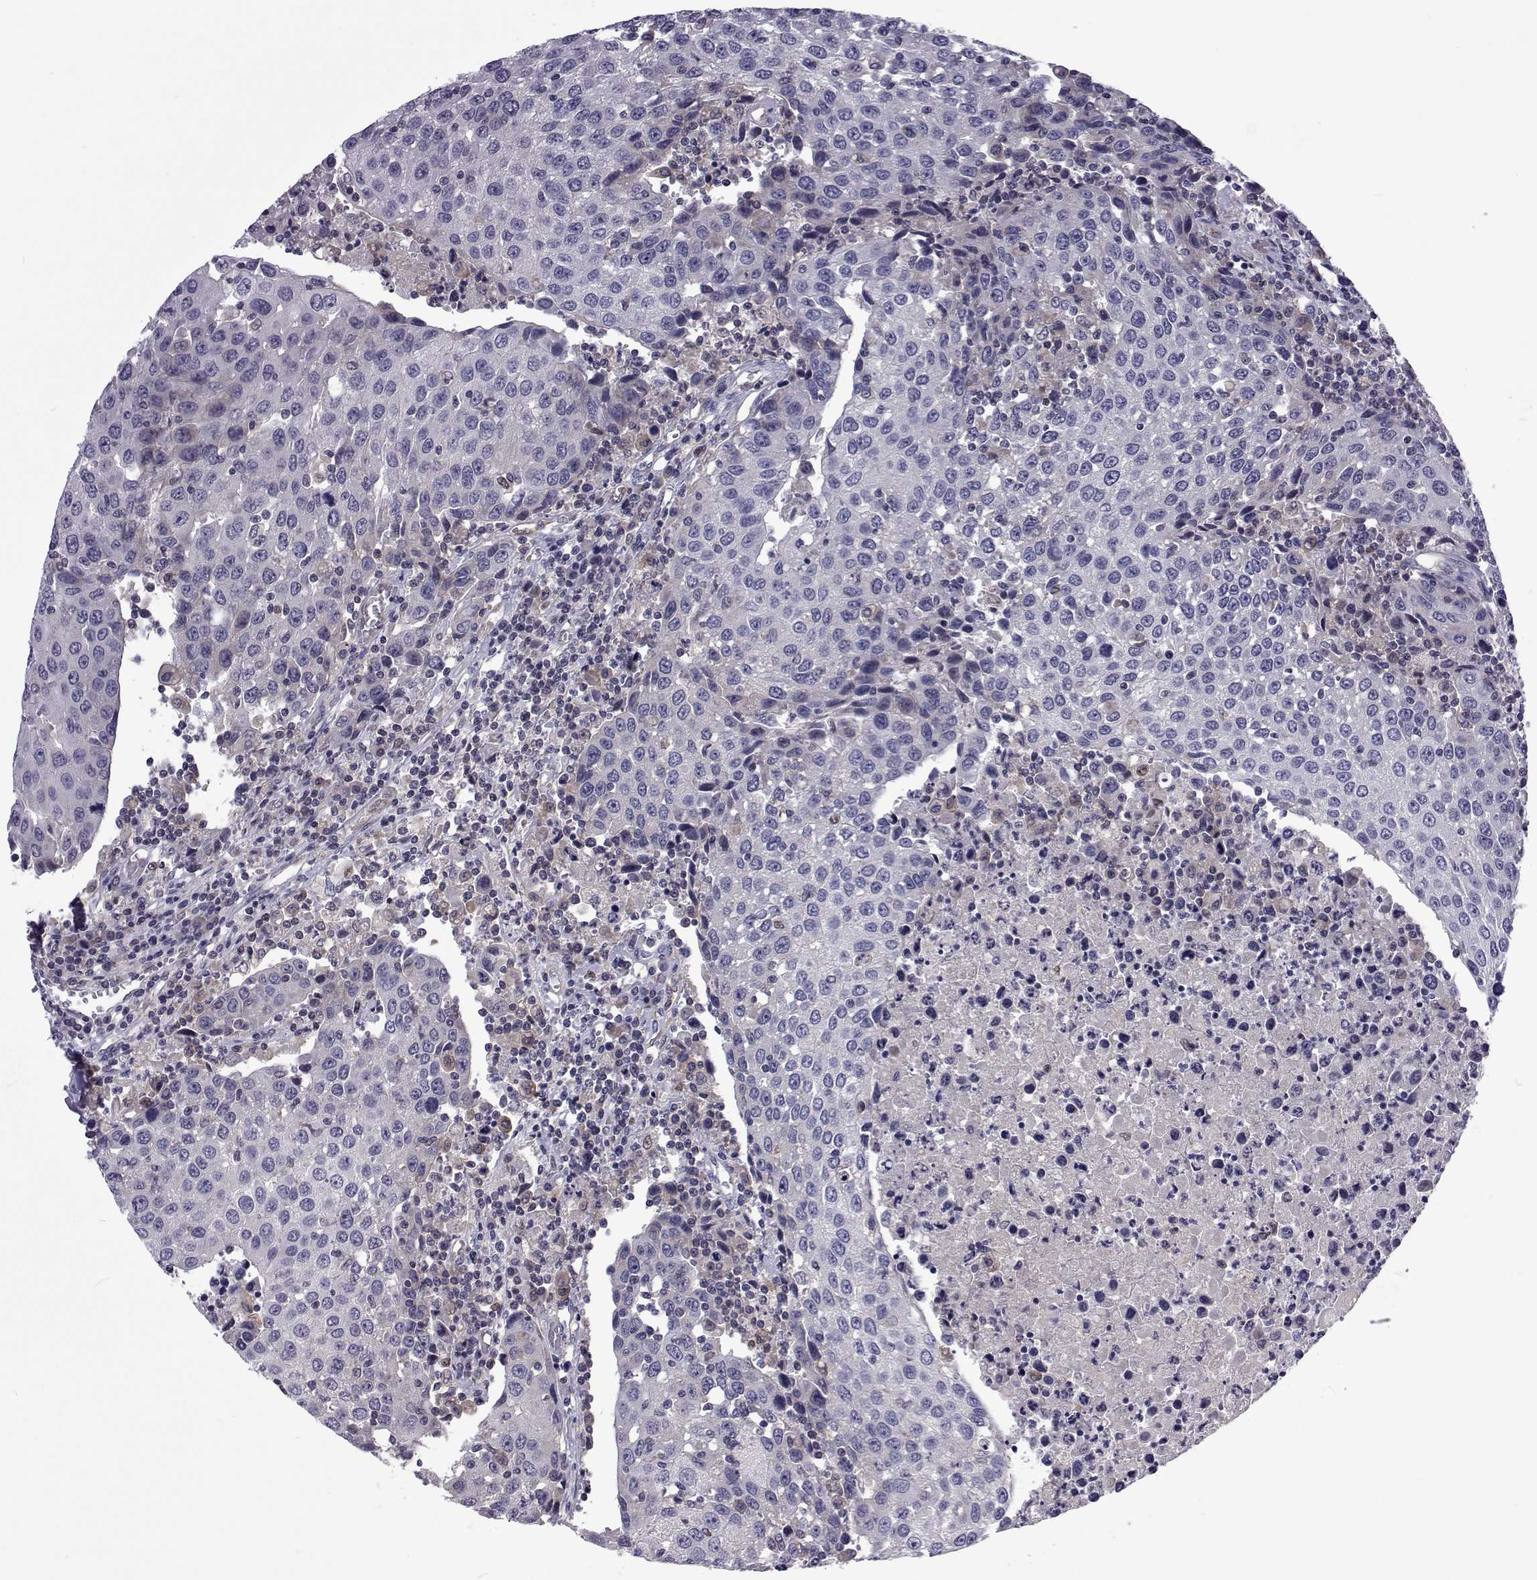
{"staining": {"intensity": "negative", "quantity": "none", "location": "none"}, "tissue": "urothelial cancer", "cell_type": "Tumor cells", "image_type": "cancer", "snomed": [{"axis": "morphology", "description": "Urothelial carcinoma, High grade"}, {"axis": "topography", "description": "Urinary bladder"}], "caption": "Immunohistochemistry of human urothelial carcinoma (high-grade) demonstrates no staining in tumor cells.", "gene": "TCF15", "patient": {"sex": "female", "age": 85}}